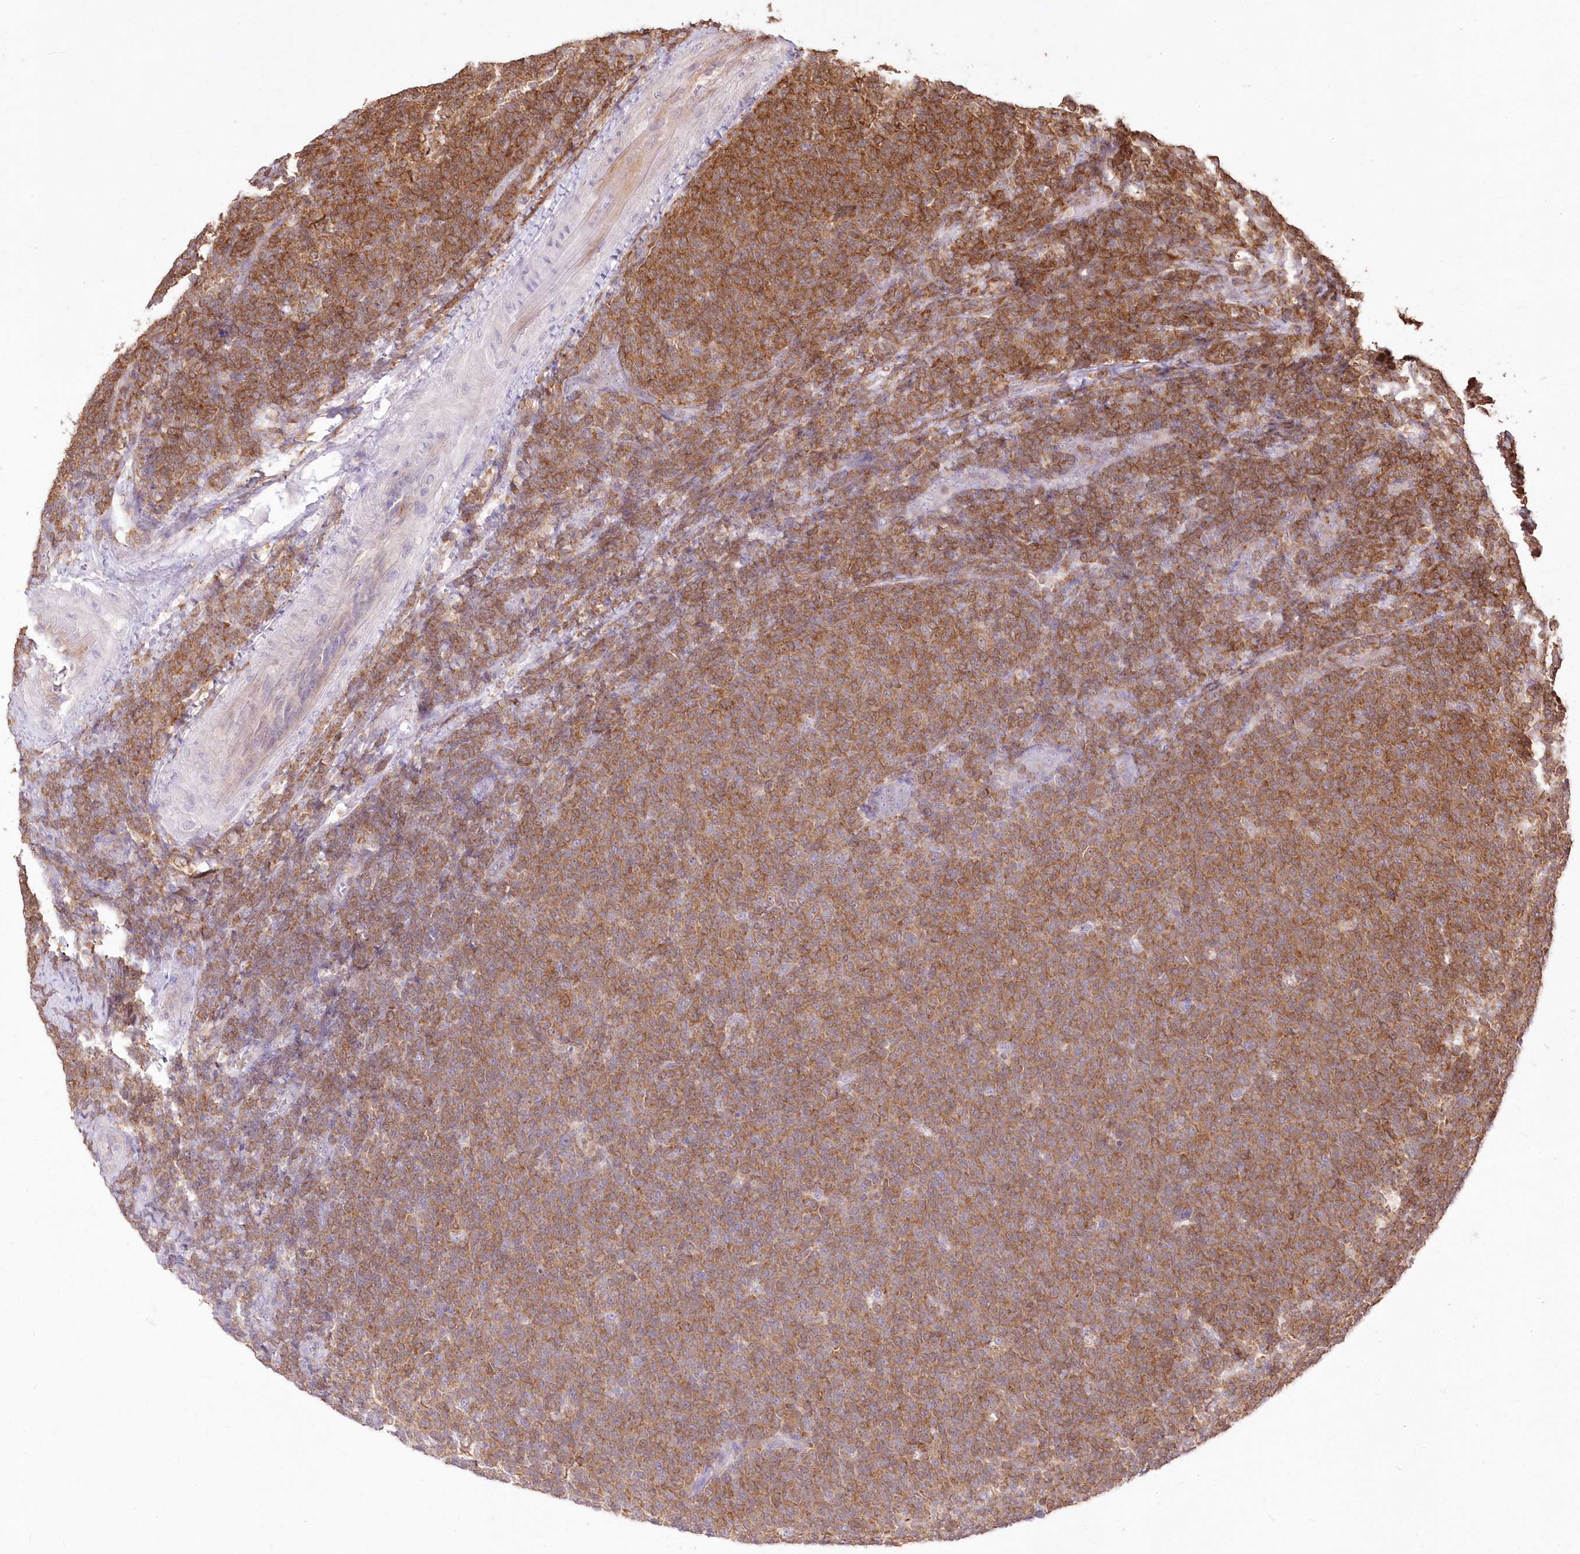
{"staining": {"intensity": "moderate", "quantity": ">75%", "location": "cytoplasmic/membranous"}, "tissue": "lymphoma", "cell_type": "Tumor cells", "image_type": "cancer", "snomed": [{"axis": "morphology", "description": "Malignant lymphoma, non-Hodgkin's type, Low grade"}, {"axis": "topography", "description": "Lymph node"}], "caption": "IHC micrograph of lymphoma stained for a protein (brown), which exhibits medium levels of moderate cytoplasmic/membranous expression in approximately >75% of tumor cells.", "gene": "STK17B", "patient": {"sex": "male", "age": 66}}